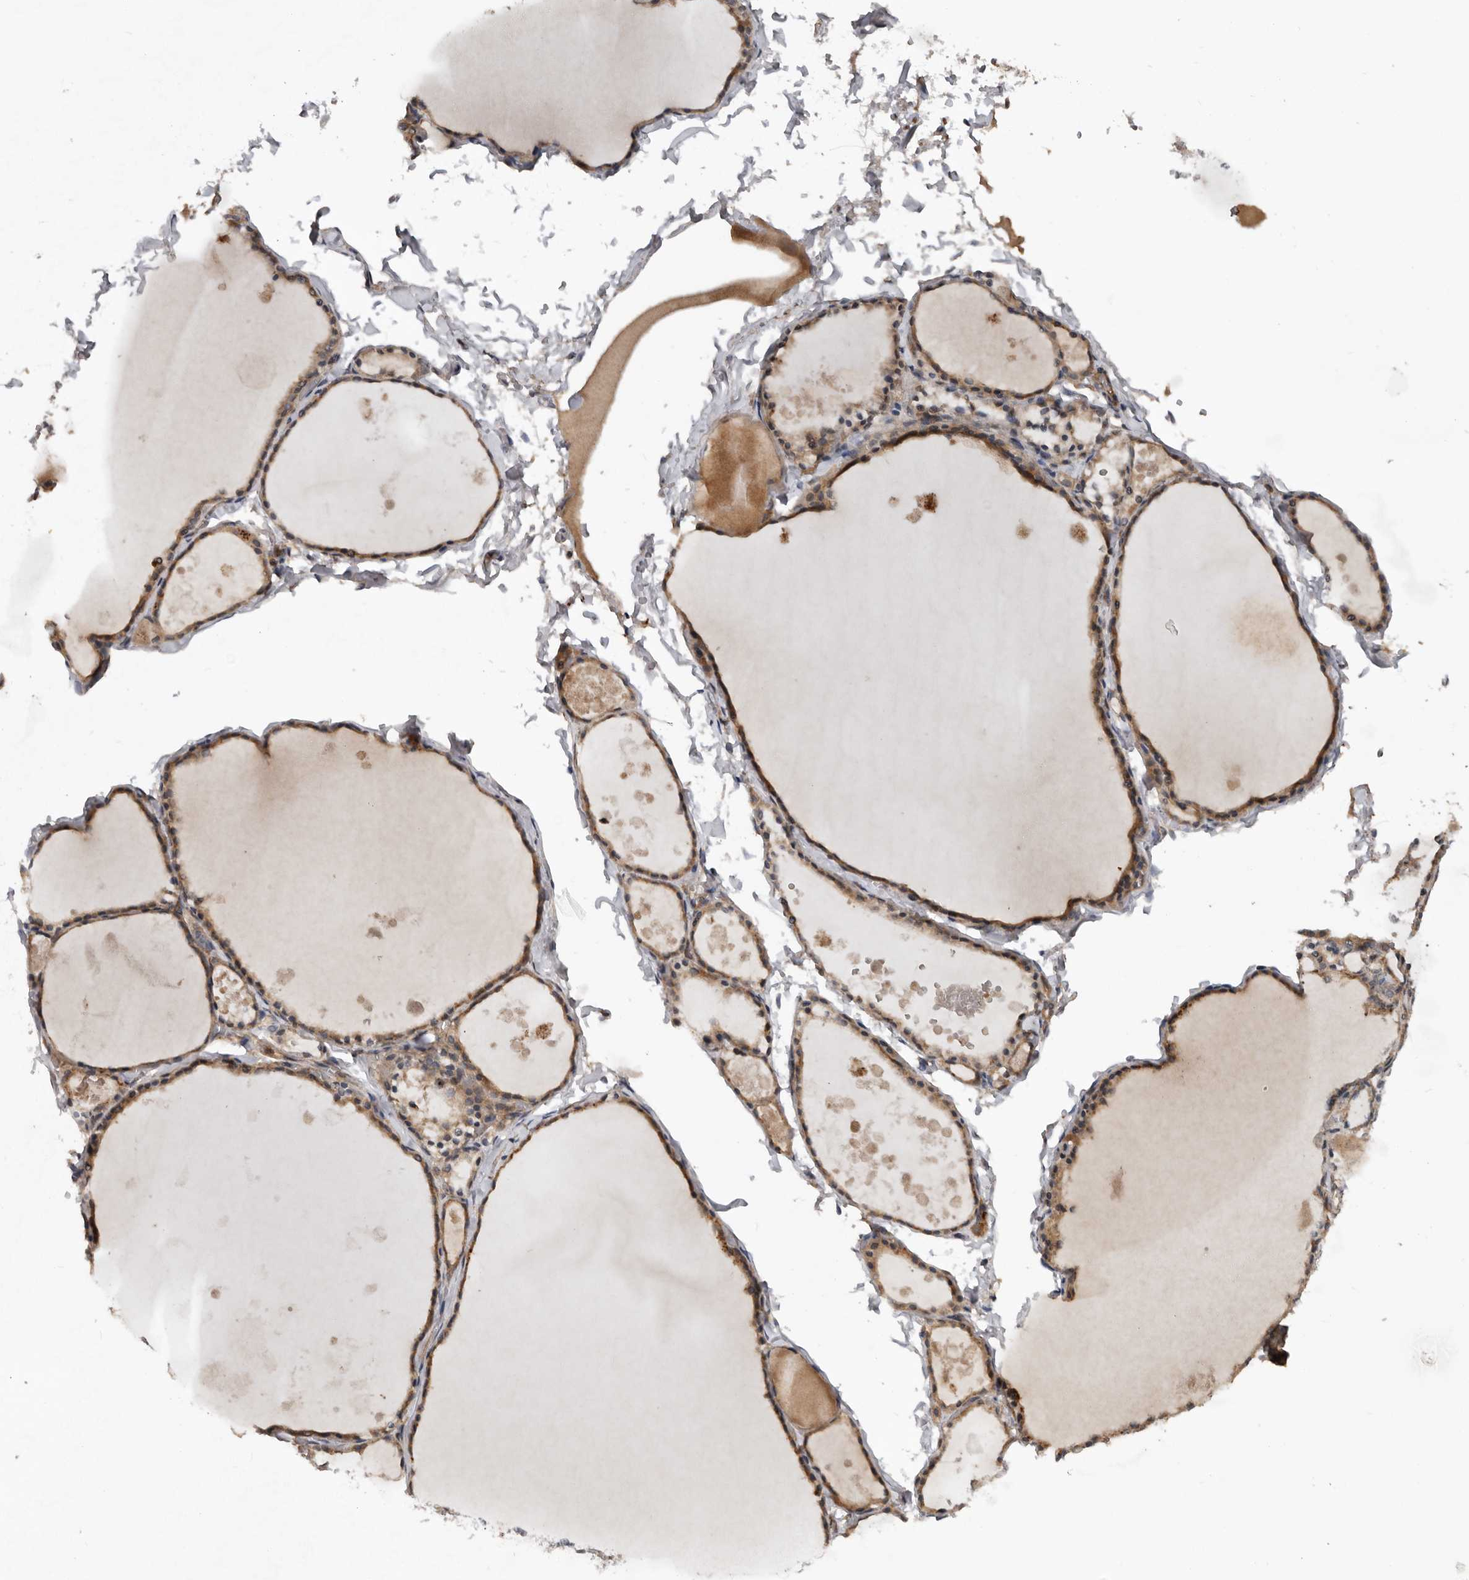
{"staining": {"intensity": "moderate", "quantity": ">75%", "location": "cytoplasmic/membranous"}, "tissue": "thyroid gland", "cell_type": "Glandular cells", "image_type": "normal", "snomed": [{"axis": "morphology", "description": "Normal tissue, NOS"}, {"axis": "topography", "description": "Thyroid gland"}], "caption": "A medium amount of moderate cytoplasmic/membranous expression is identified in about >75% of glandular cells in benign thyroid gland.", "gene": "DNAJB4", "patient": {"sex": "male", "age": 56}}